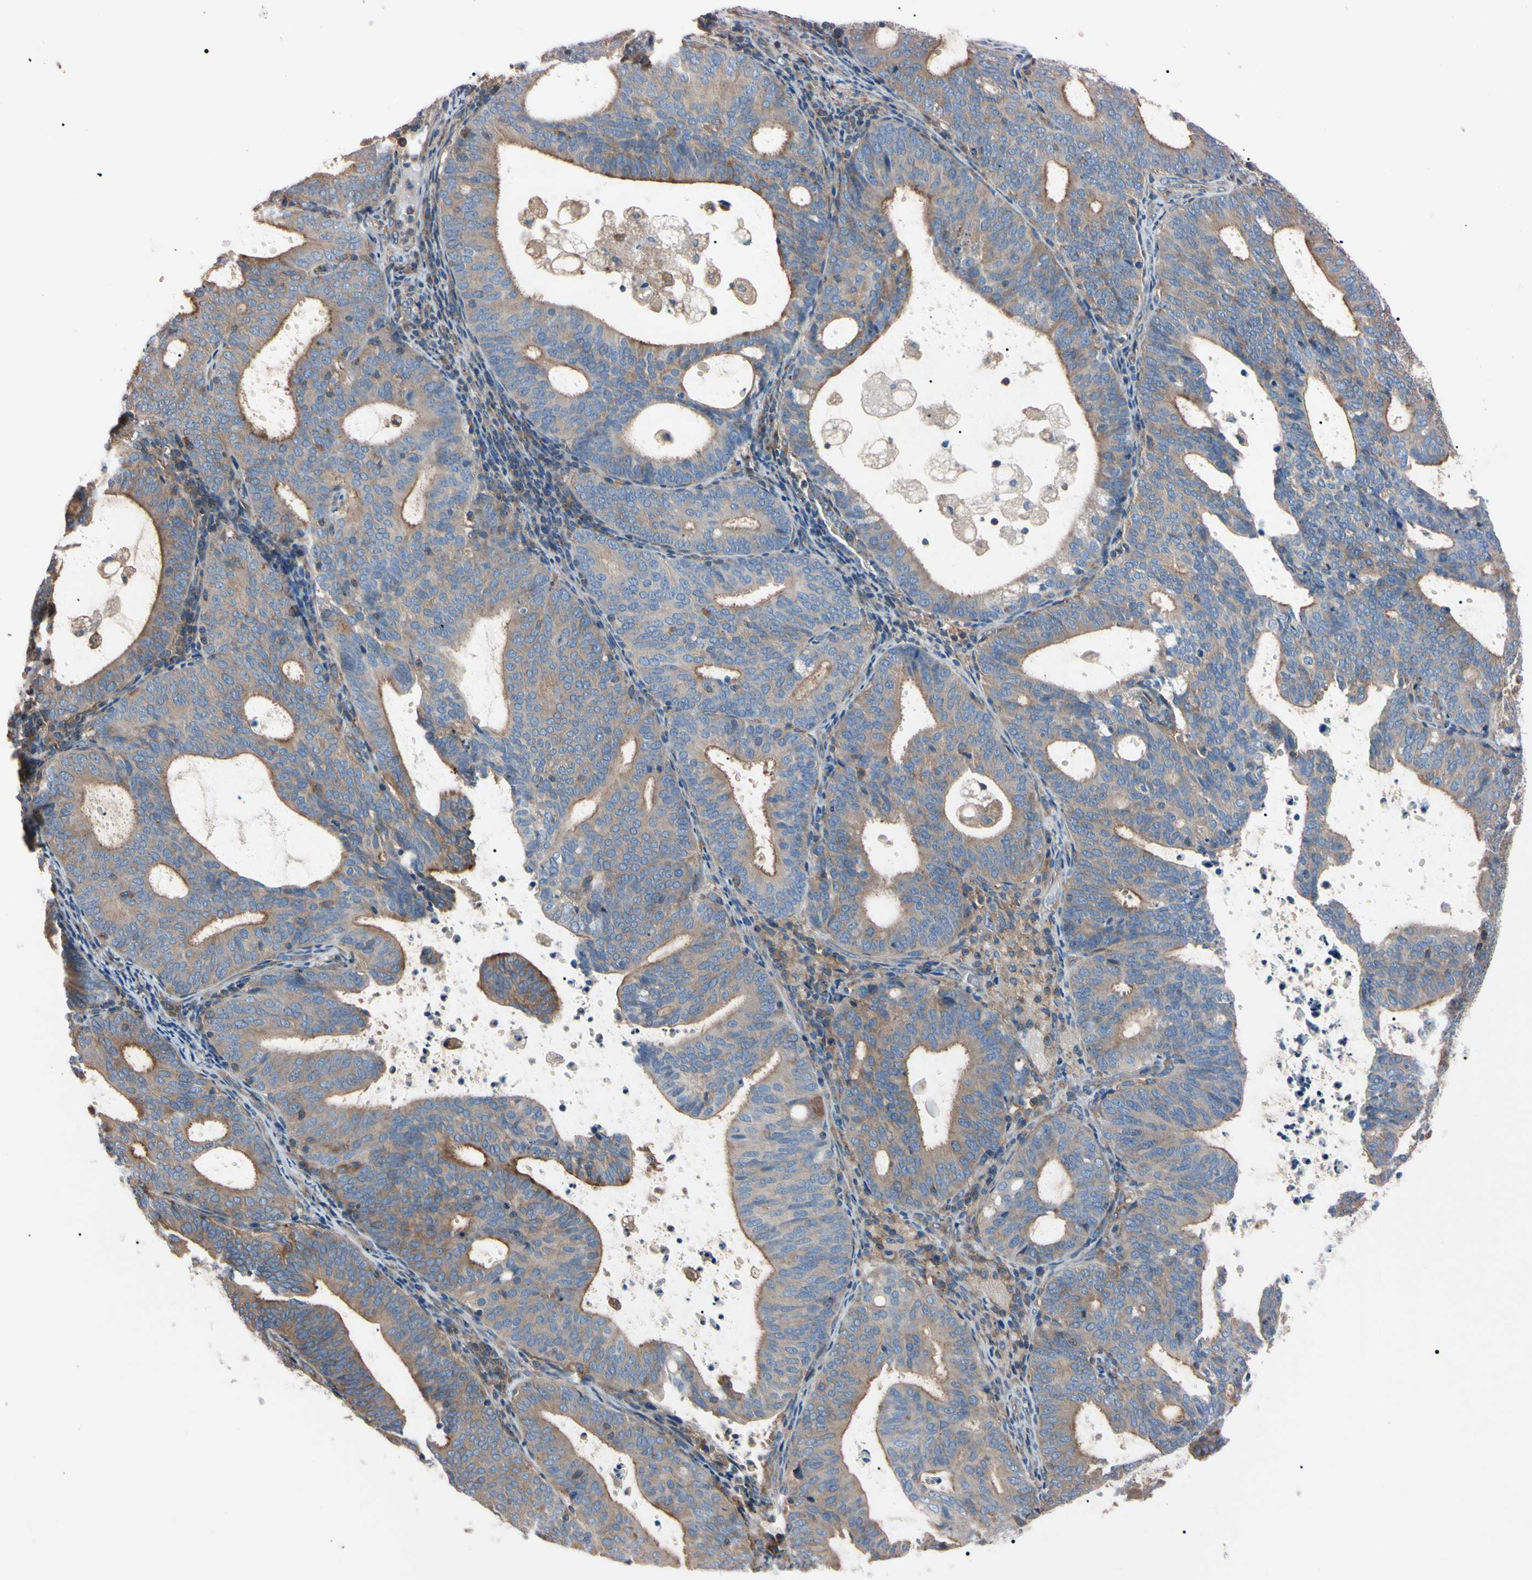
{"staining": {"intensity": "moderate", "quantity": ">75%", "location": "cytoplasmic/membranous"}, "tissue": "endometrial cancer", "cell_type": "Tumor cells", "image_type": "cancer", "snomed": [{"axis": "morphology", "description": "Adenocarcinoma, NOS"}, {"axis": "topography", "description": "Uterus"}], "caption": "A brown stain labels moderate cytoplasmic/membranous staining of a protein in human adenocarcinoma (endometrial) tumor cells.", "gene": "PRKACA", "patient": {"sex": "female", "age": 83}}